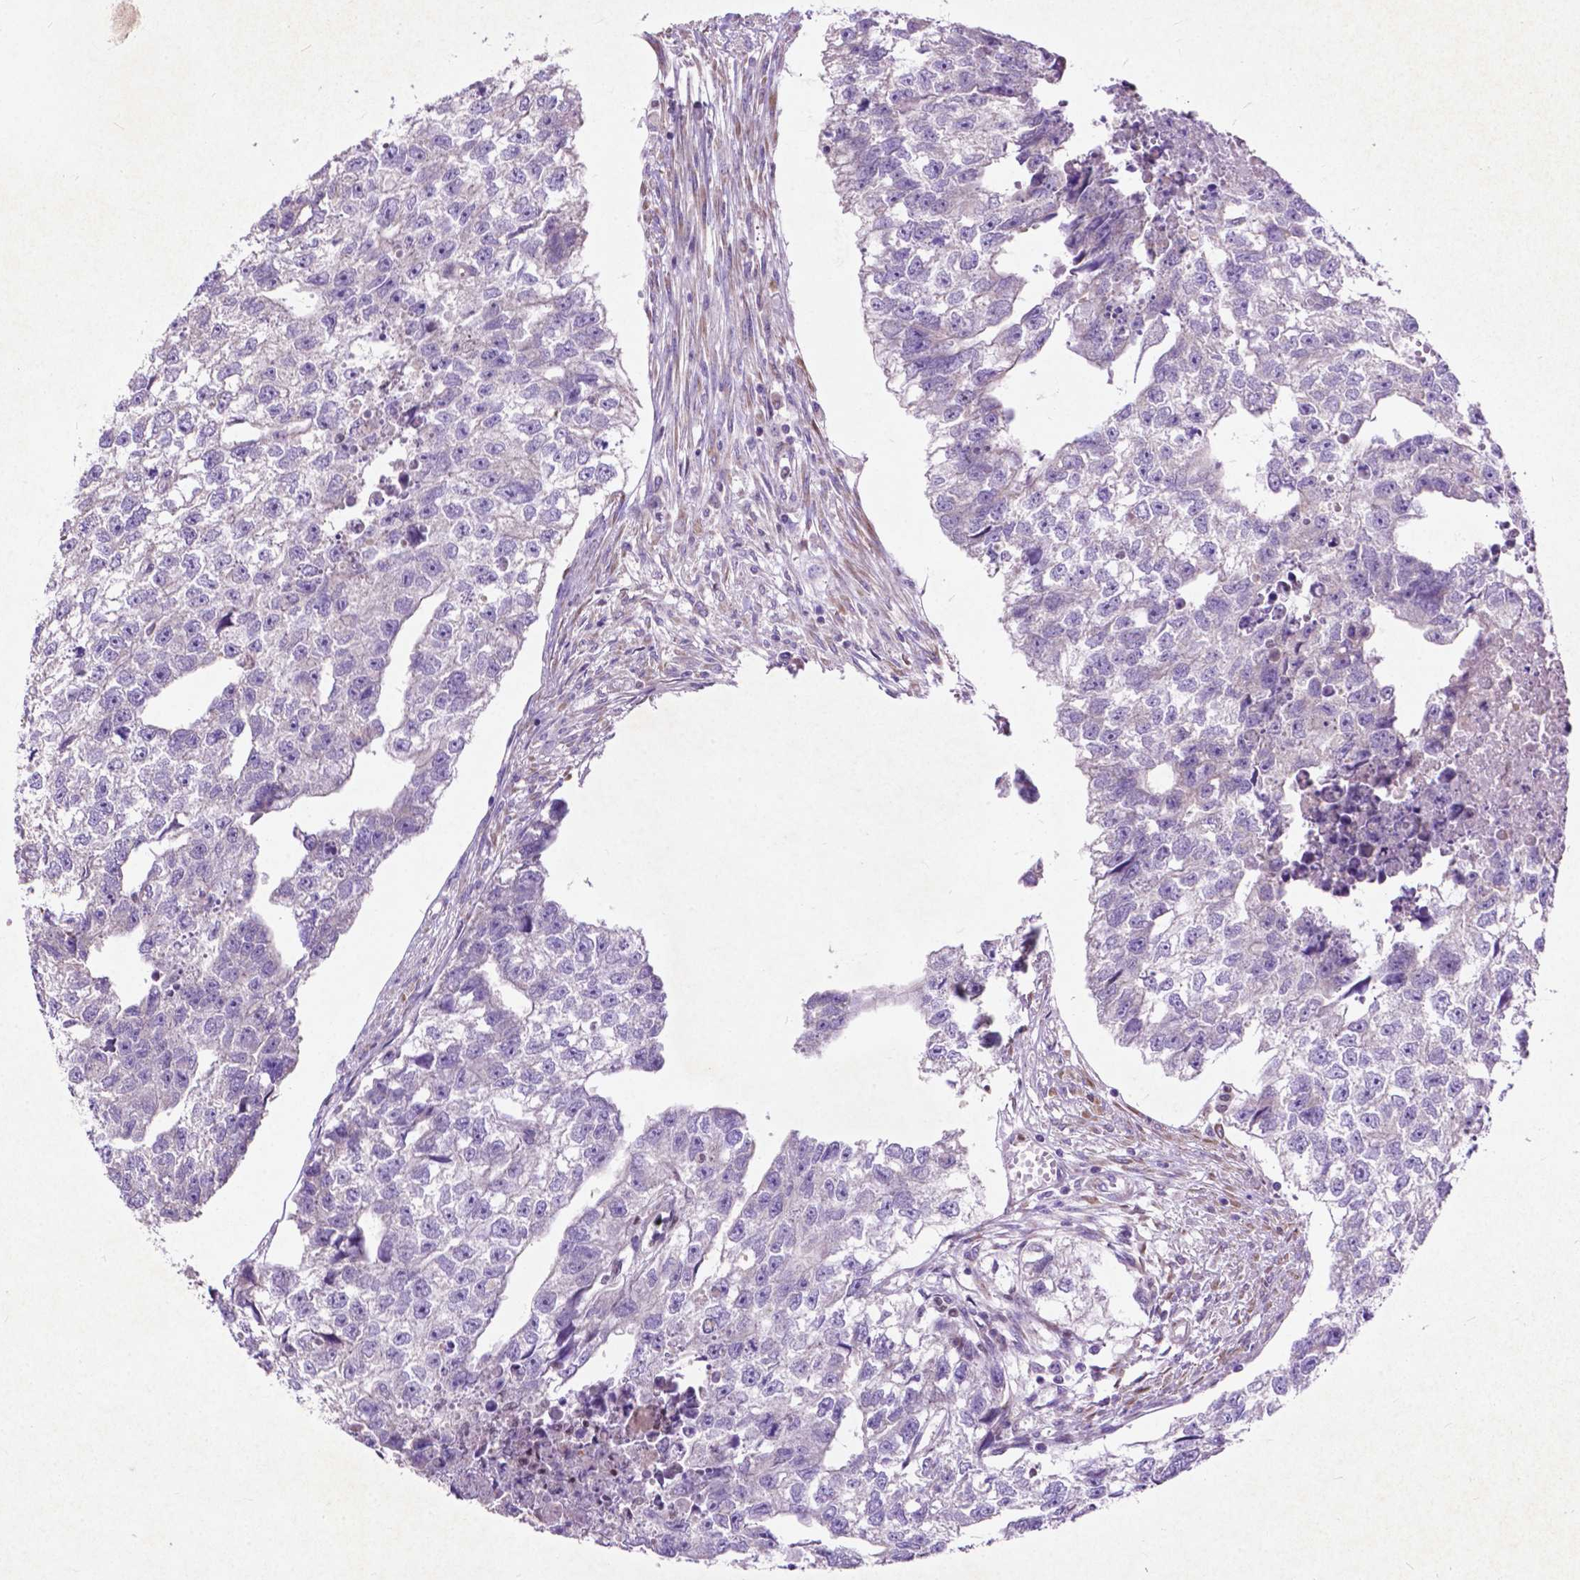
{"staining": {"intensity": "negative", "quantity": "none", "location": "none"}, "tissue": "testis cancer", "cell_type": "Tumor cells", "image_type": "cancer", "snomed": [{"axis": "morphology", "description": "Carcinoma, Embryonal, NOS"}, {"axis": "morphology", "description": "Teratoma, malignant, NOS"}, {"axis": "topography", "description": "Testis"}], "caption": "Immunohistochemical staining of testis cancer (embryonal carcinoma) shows no significant positivity in tumor cells.", "gene": "THEGL", "patient": {"sex": "male", "age": 44}}